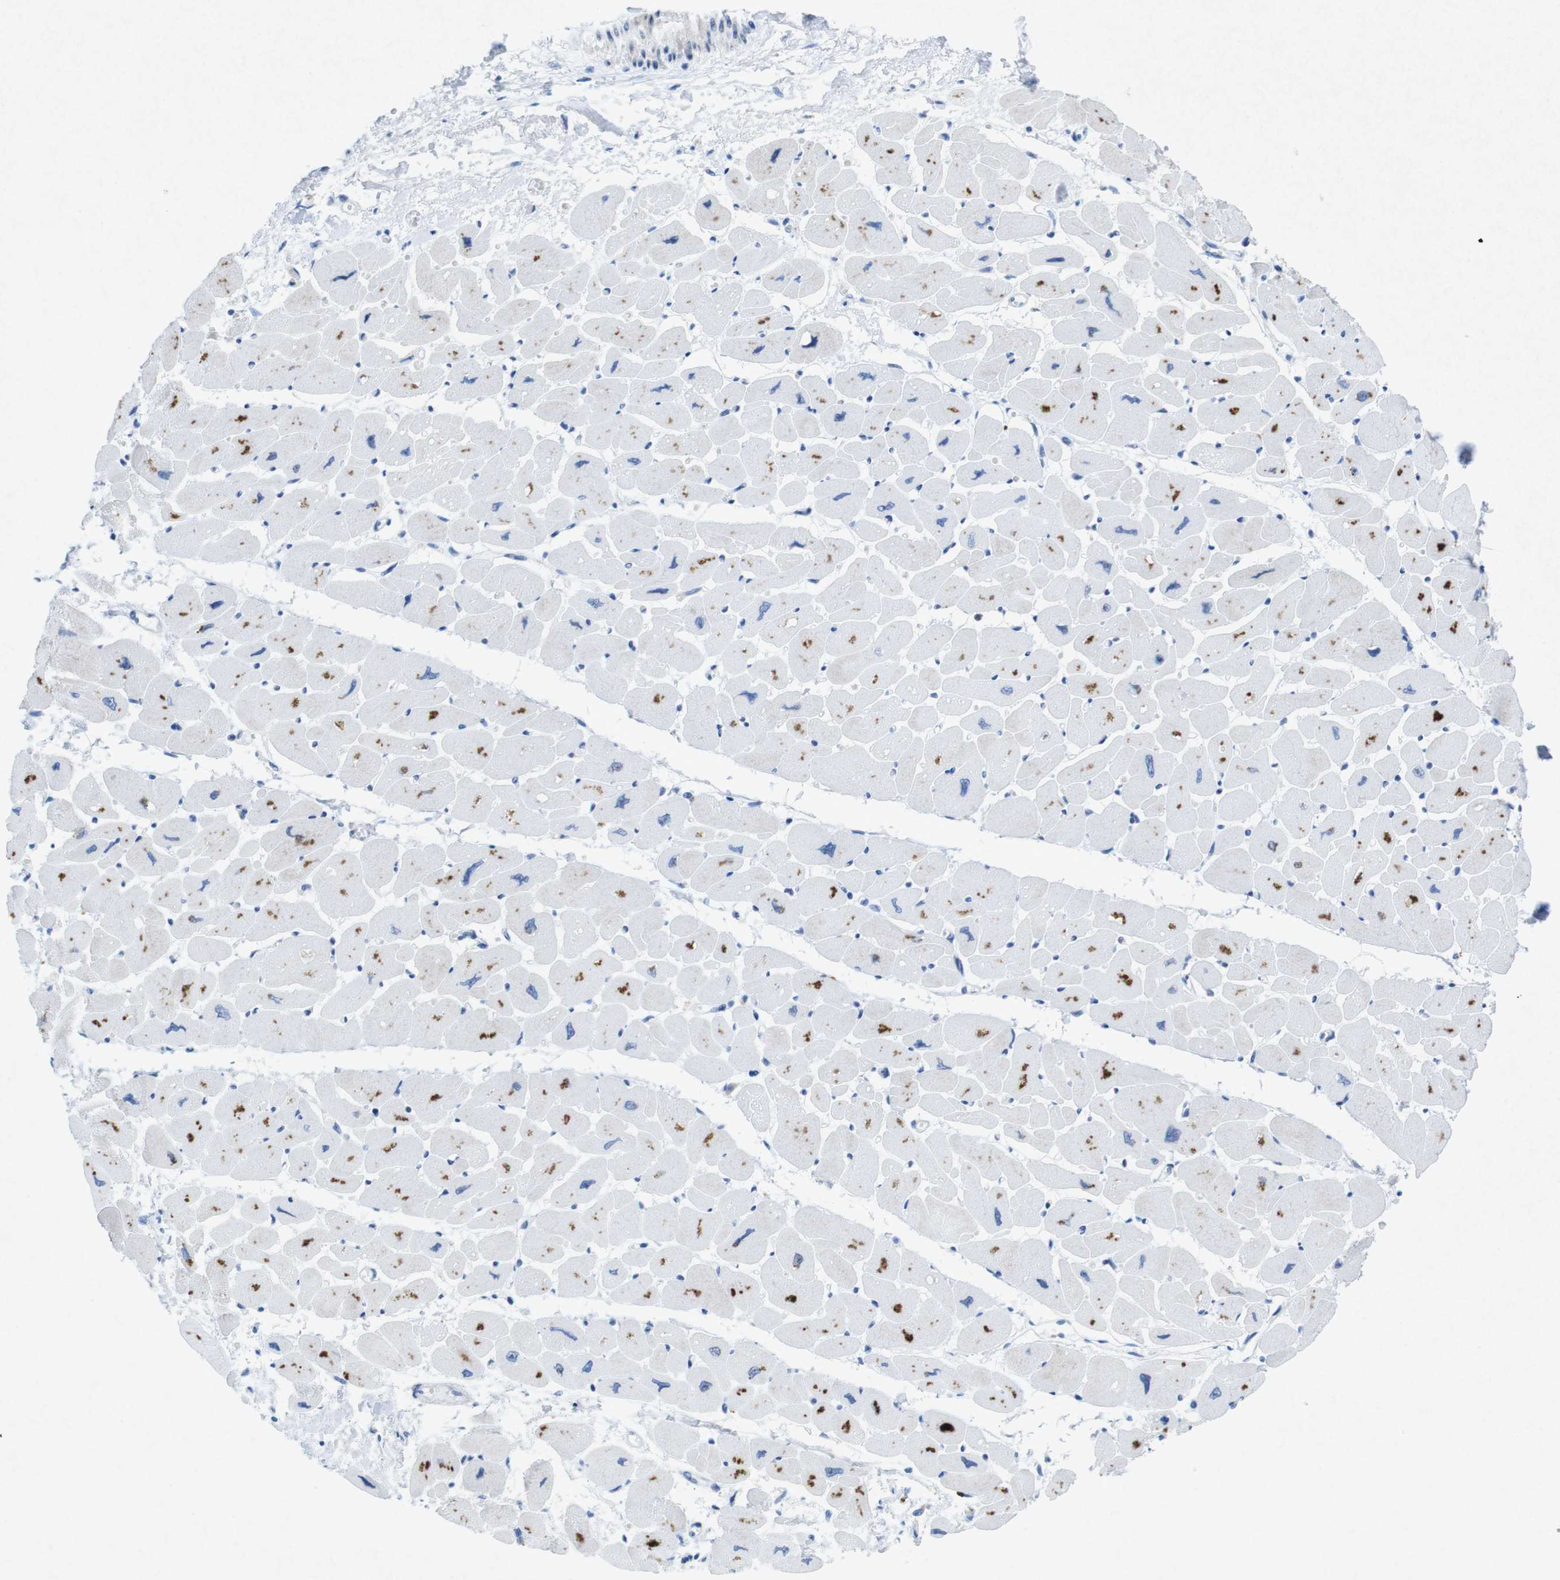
{"staining": {"intensity": "moderate", "quantity": "25%-75%", "location": "cytoplasmic/membranous"}, "tissue": "heart muscle", "cell_type": "Cardiomyocytes", "image_type": "normal", "snomed": [{"axis": "morphology", "description": "Normal tissue, NOS"}, {"axis": "topography", "description": "Heart"}], "caption": "Immunohistochemical staining of benign human heart muscle exhibits 25%-75% levels of moderate cytoplasmic/membranous protein expression in about 25%-75% of cardiomyocytes. The staining was performed using DAB (3,3'-diaminobenzidine) to visualize the protein expression in brown, while the nuclei were stained in blue with hematoxylin (Magnification: 20x).", "gene": "CHAF1A", "patient": {"sex": "female", "age": 54}}